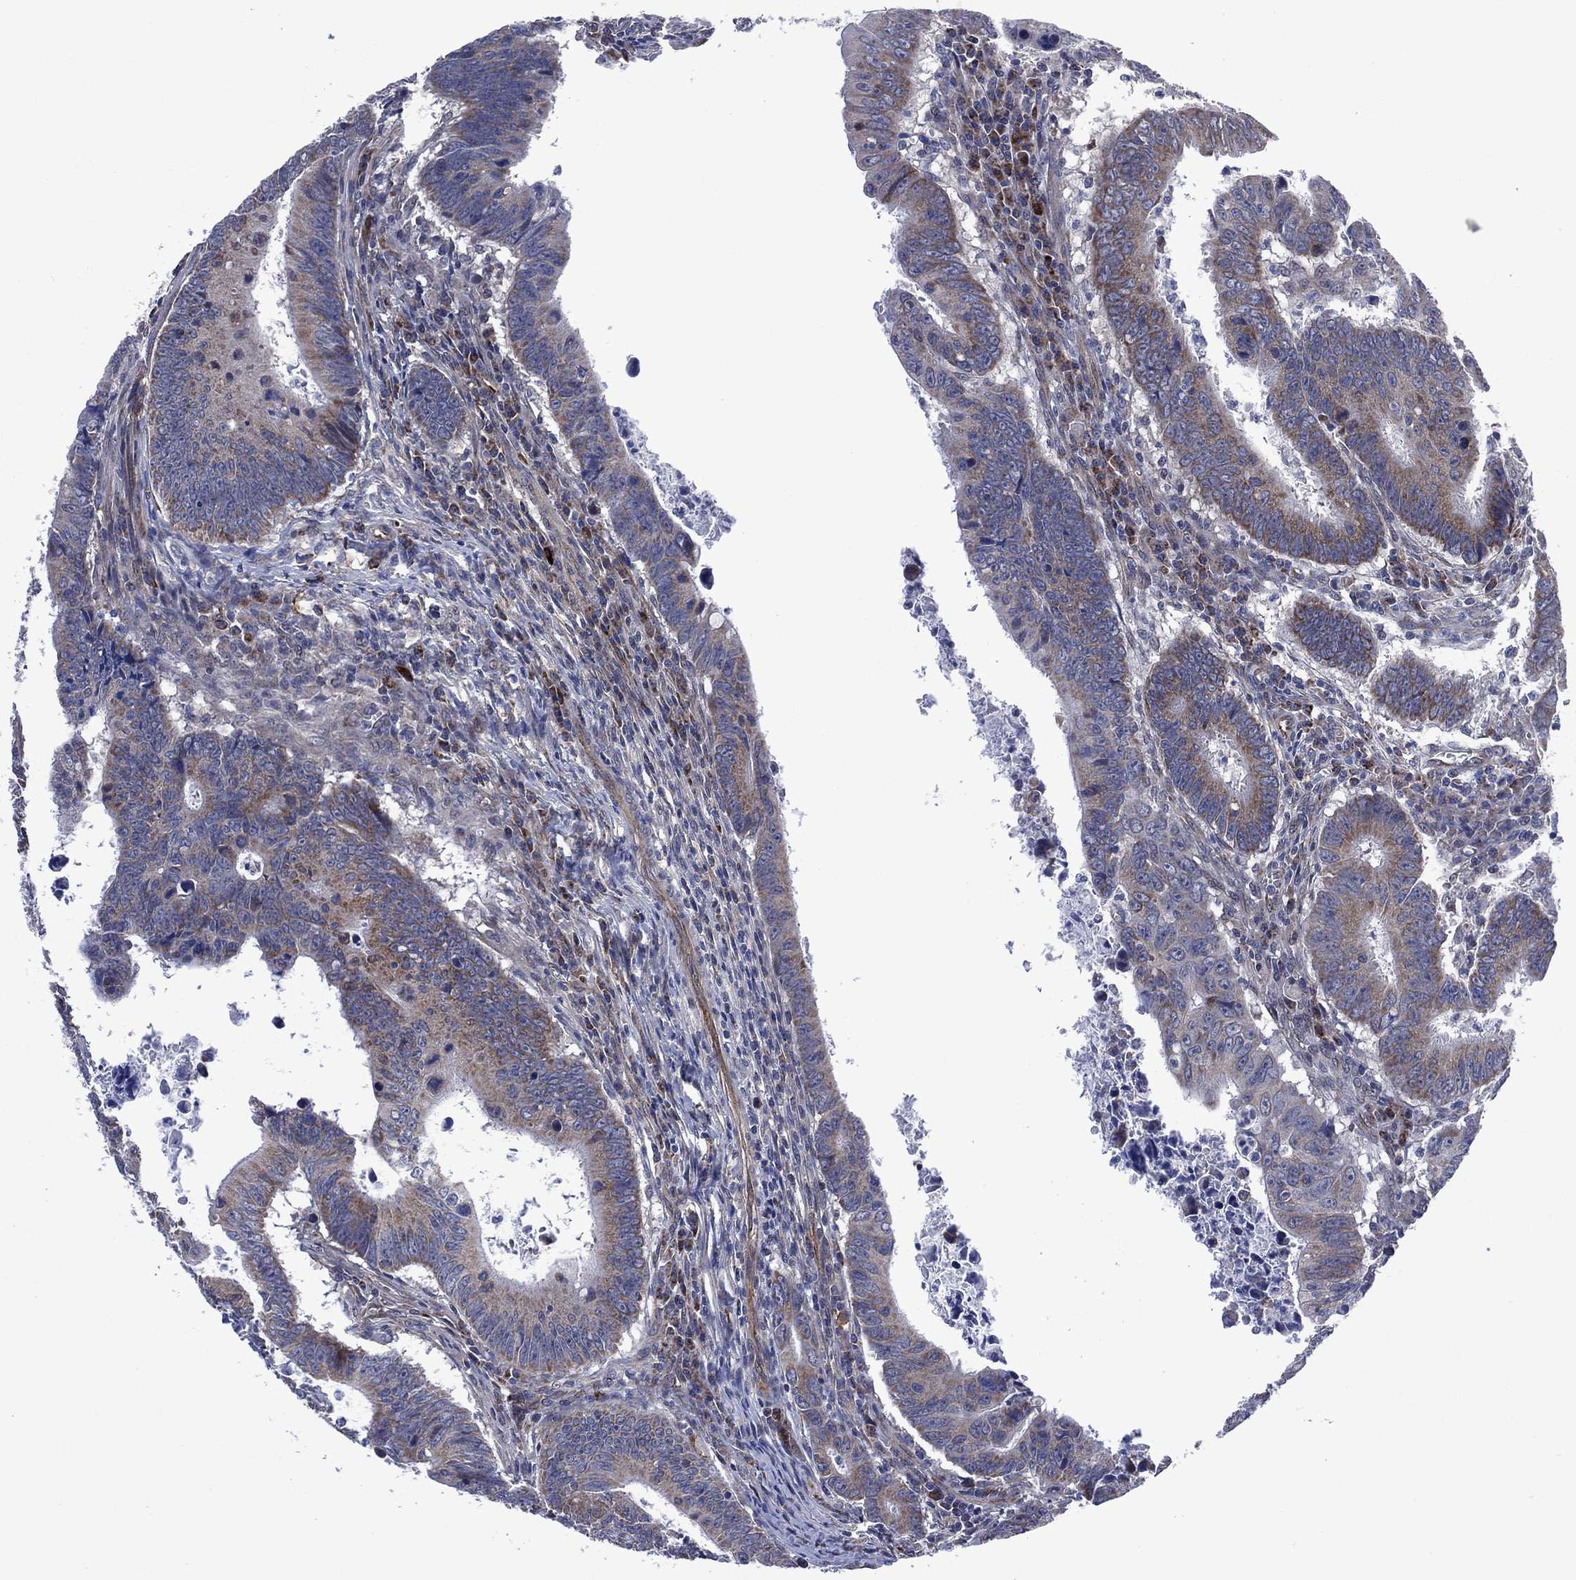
{"staining": {"intensity": "weak", "quantity": "25%-75%", "location": "cytoplasmic/membranous"}, "tissue": "colorectal cancer", "cell_type": "Tumor cells", "image_type": "cancer", "snomed": [{"axis": "morphology", "description": "Adenocarcinoma, NOS"}, {"axis": "topography", "description": "Colon"}], "caption": "Tumor cells demonstrate low levels of weak cytoplasmic/membranous positivity in about 25%-75% of cells in human adenocarcinoma (colorectal).", "gene": "HTD2", "patient": {"sex": "female", "age": 87}}